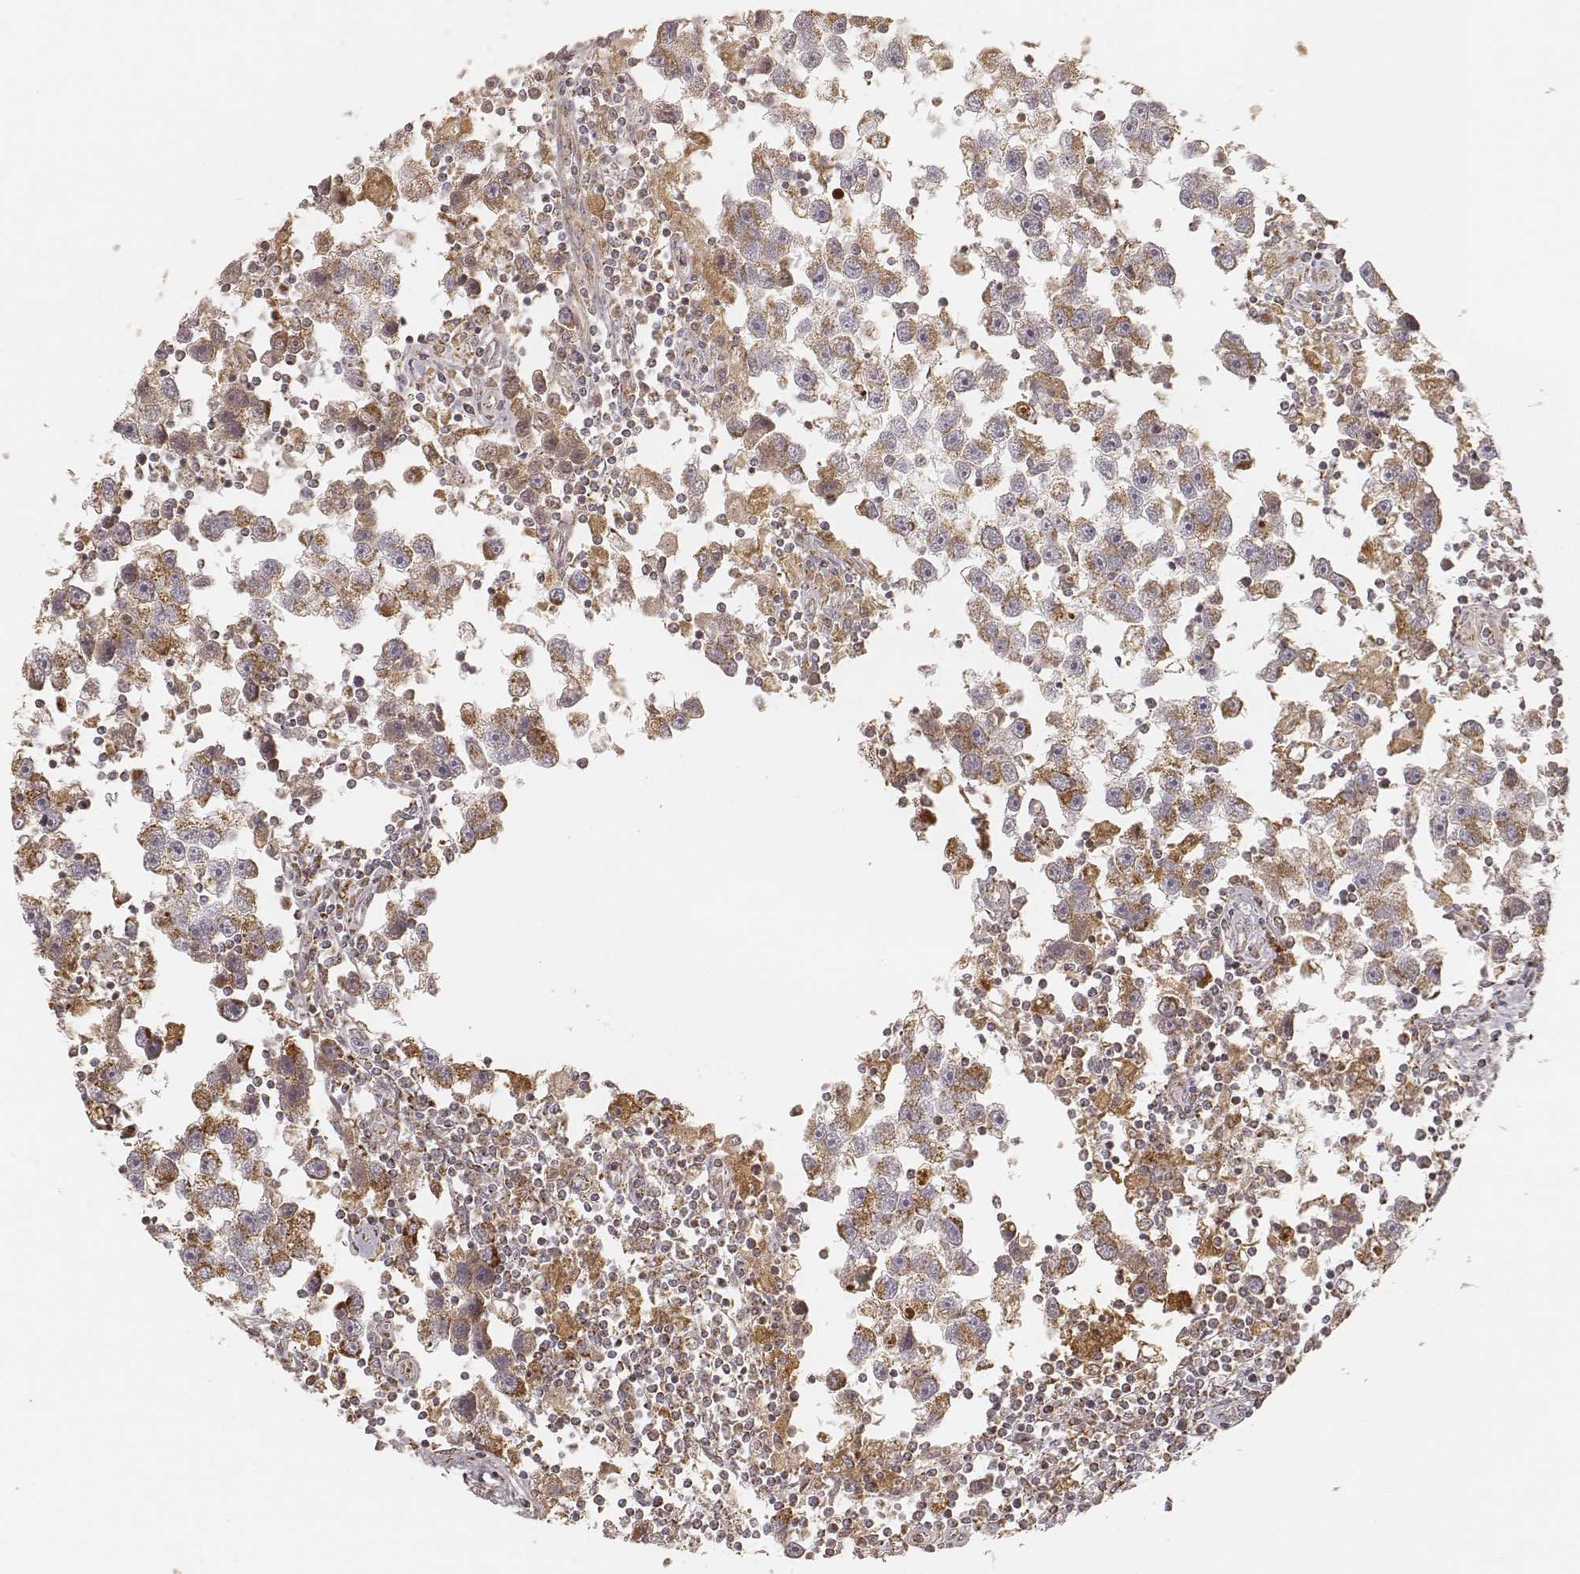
{"staining": {"intensity": "moderate", "quantity": ">75%", "location": "cytoplasmic/membranous"}, "tissue": "testis cancer", "cell_type": "Tumor cells", "image_type": "cancer", "snomed": [{"axis": "morphology", "description": "Seminoma, NOS"}, {"axis": "topography", "description": "Testis"}], "caption": "Immunohistochemistry (DAB) staining of testis seminoma demonstrates moderate cytoplasmic/membranous protein positivity in about >75% of tumor cells.", "gene": "CS", "patient": {"sex": "male", "age": 30}}